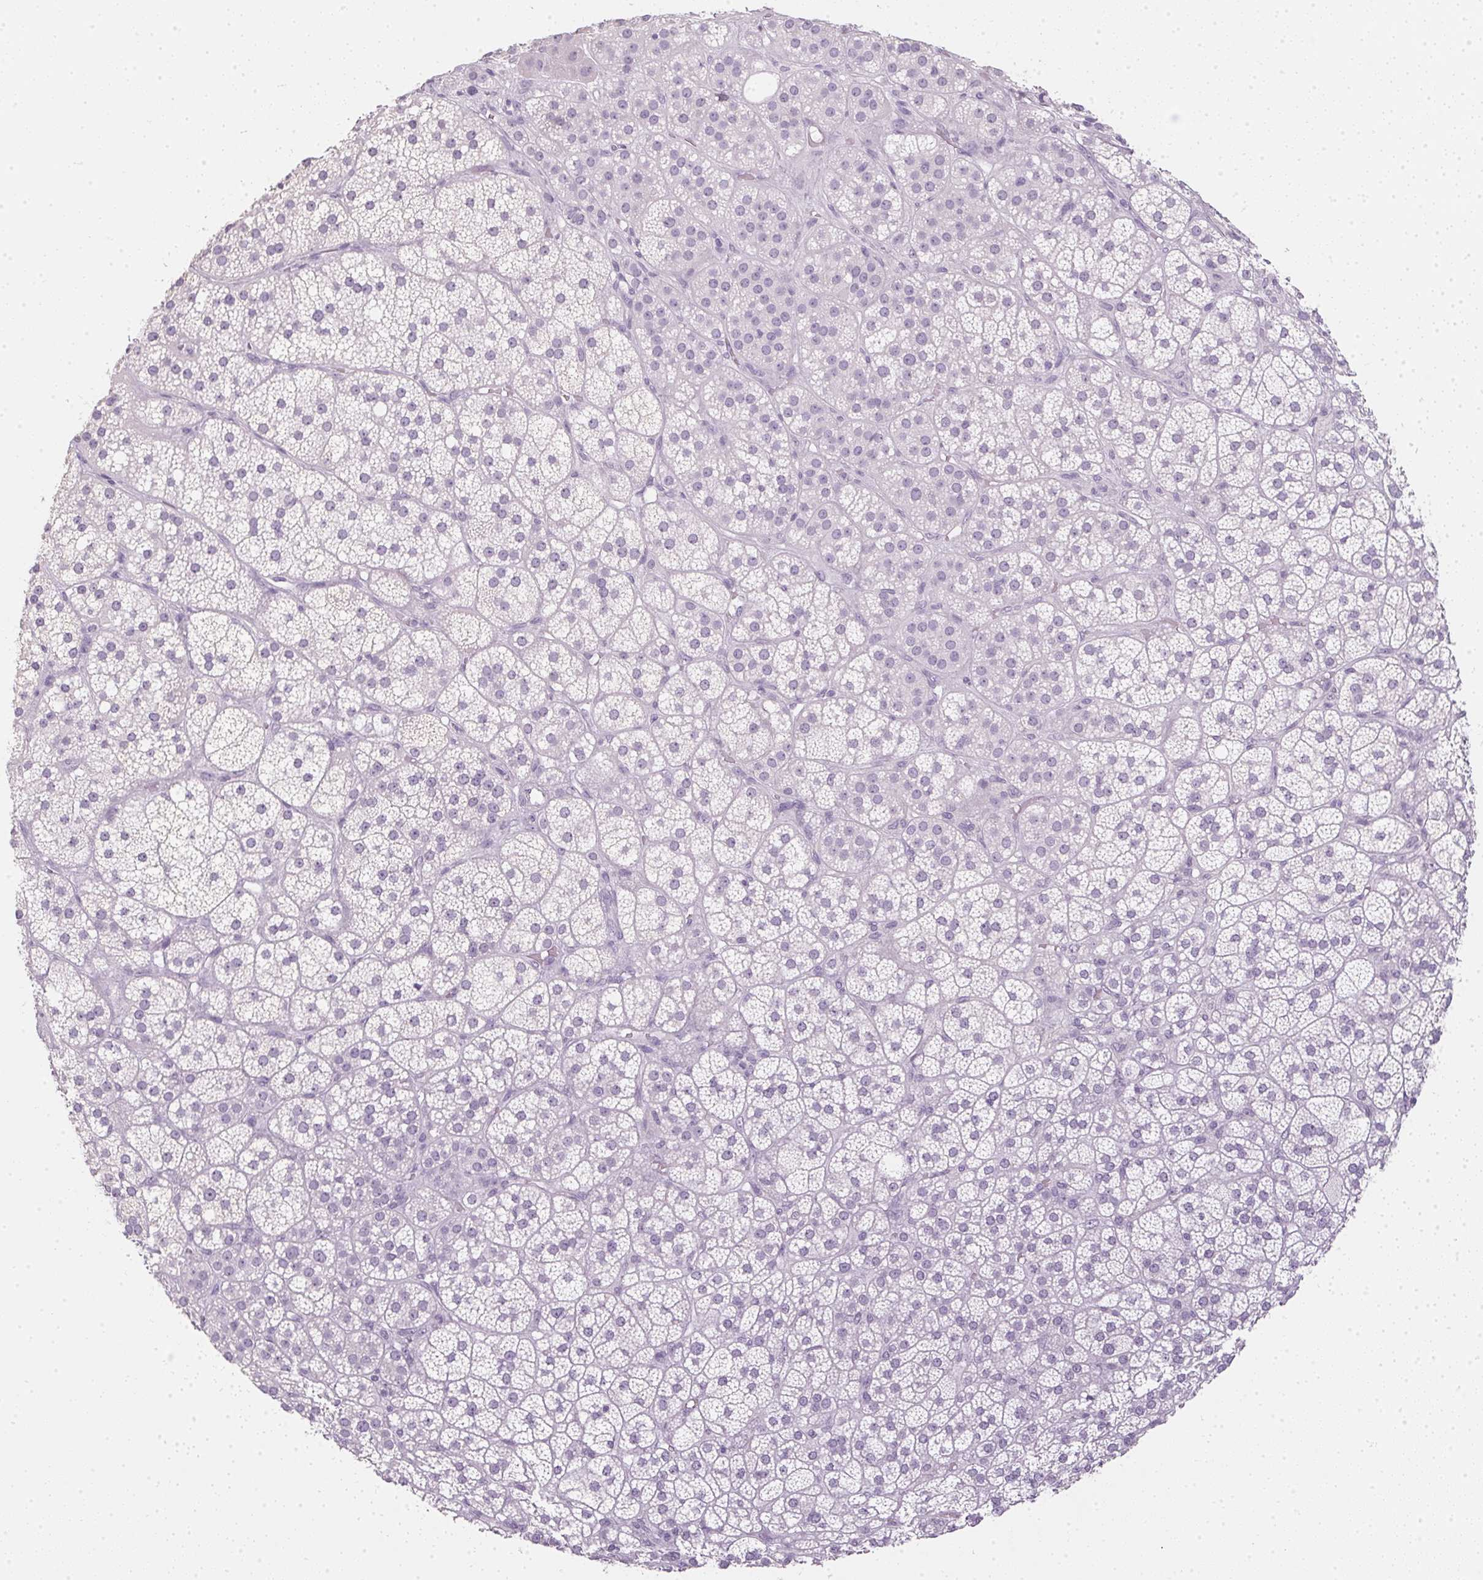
{"staining": {"intensity": "weak", "quantity": "<25%", "location": "cytoplasmic/membranous"}, "tissue": "adrenal gland", "cell_type": "Glandular cells", "image_type": "normal", "snomed": [{"axis": "morphology", "description": "Normal tissue, NOS"}, {"axis": "topography", "description": "Adrenal gland"}], "caption": "IHC image of normal adrenal gland: adrenal gland stained with DAB demonstrates no significant protein expression in glandular cells.", "gene": "TMEM72", "patient": {"sex": "female", "age": 60}}